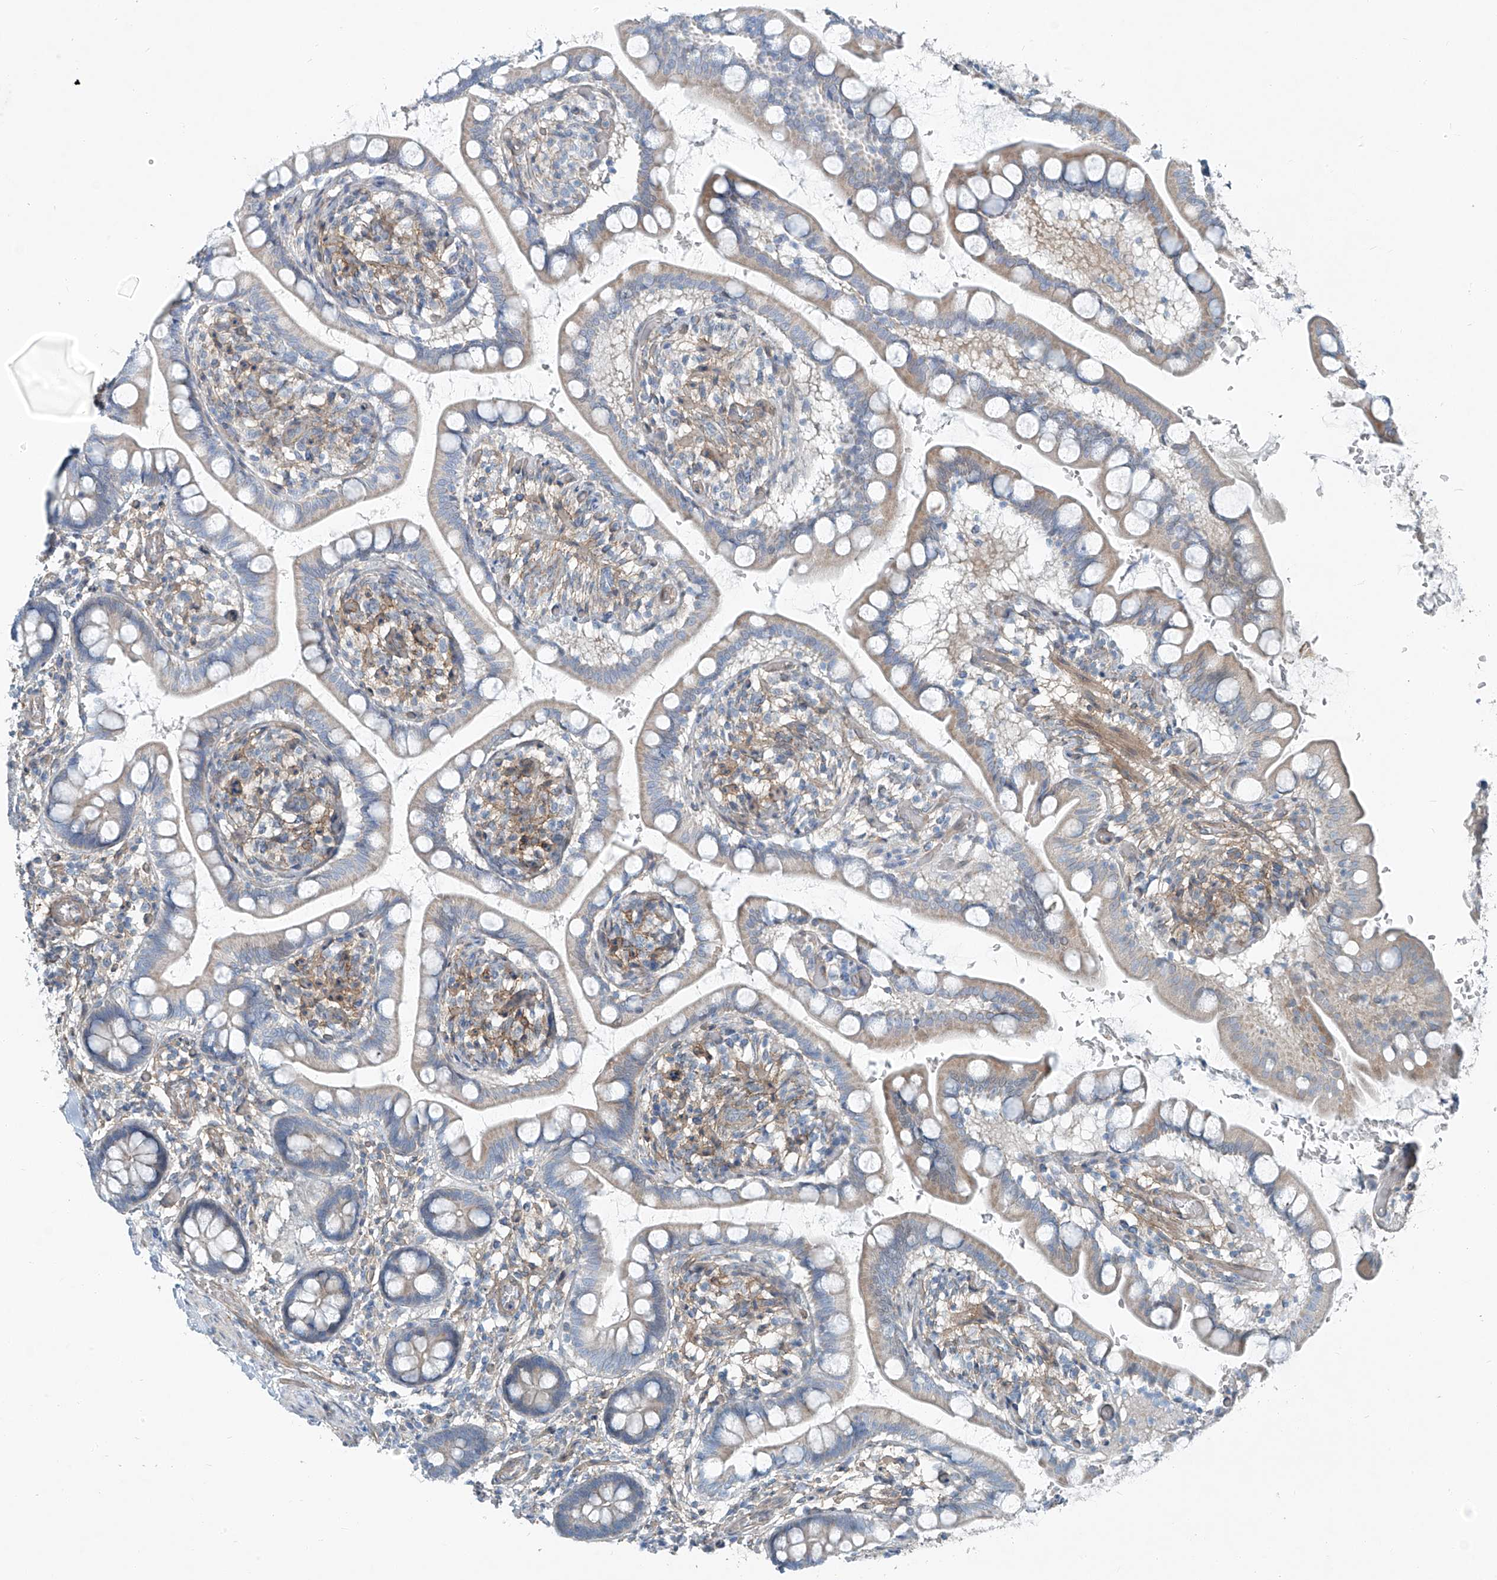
{"staining": {"intensity": "weak", "quantity": "<25%", "location": "cytoplasmic/membranous"}, "tissue": "small intestine", "cell_type": "Glandular cells", "image_type": "normal", "snomed": [{"axis": "morphology", "description": "Normal tissue, NOS"}, {"axis": "topography", "description": "Small intestine"}], "caption": "Small intestine stained for a protein using immunohistochemistry (IHC) displays no positivity glandular cells.", "gene": "TNS2", "patient": {"sex": "male", "age": 52}}